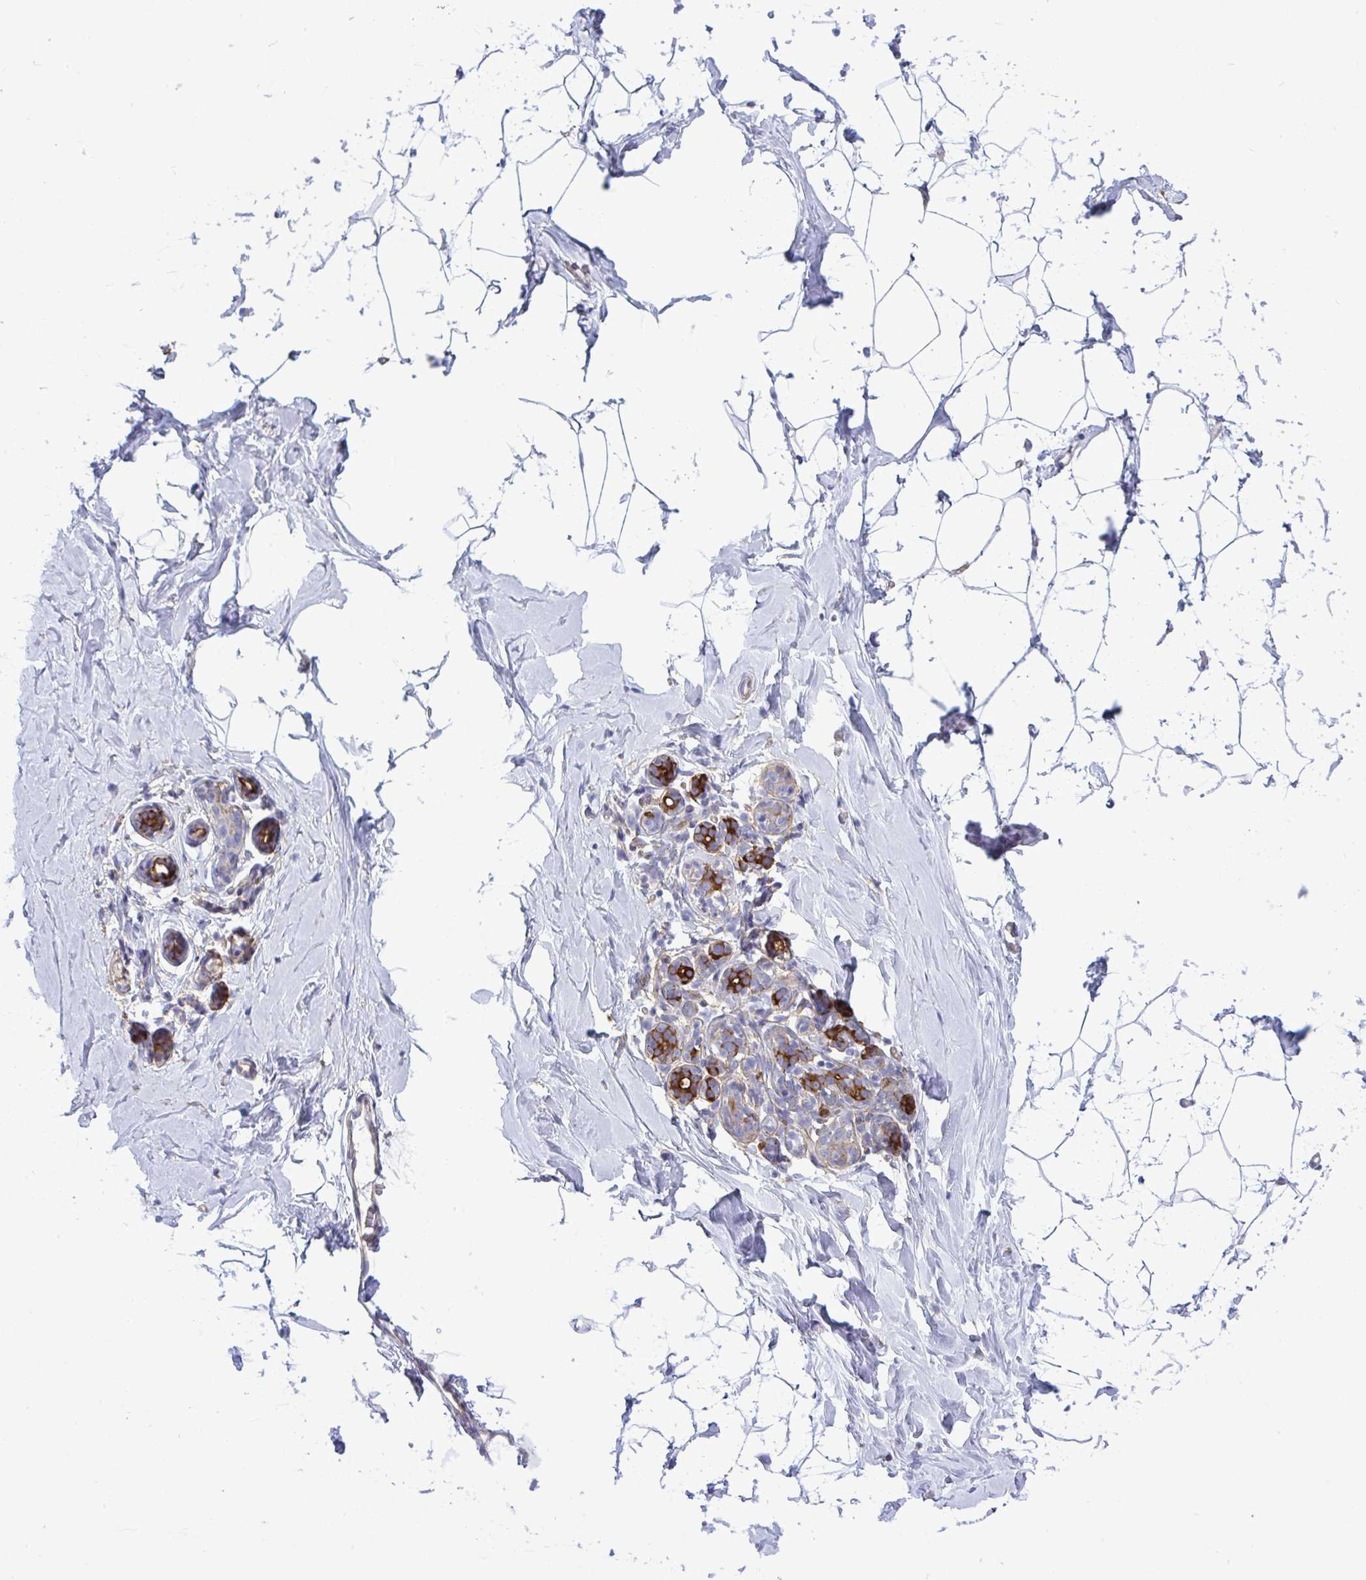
{"staining": {"intensity": "negative", "quantity": "none", "location": "none"}, "tissue": "breast", "cell_type": "Adipocytes", "image_type": "normal", "snomed": [{"axis": "morphology", "description": "Normal tissue, NOS"}, {"axis": "topography", "description": "Breast"}], "caption": "Protein analysis of unremarkable breast displays no significant expression in adipocytes. Brightfield microscopy of immunohistochemistry stained with DAB (brown) and hematoxylin (blue), captured at high magnification.", "gene": "MYH10", "patient": {"sex": "female", "age": 32}}